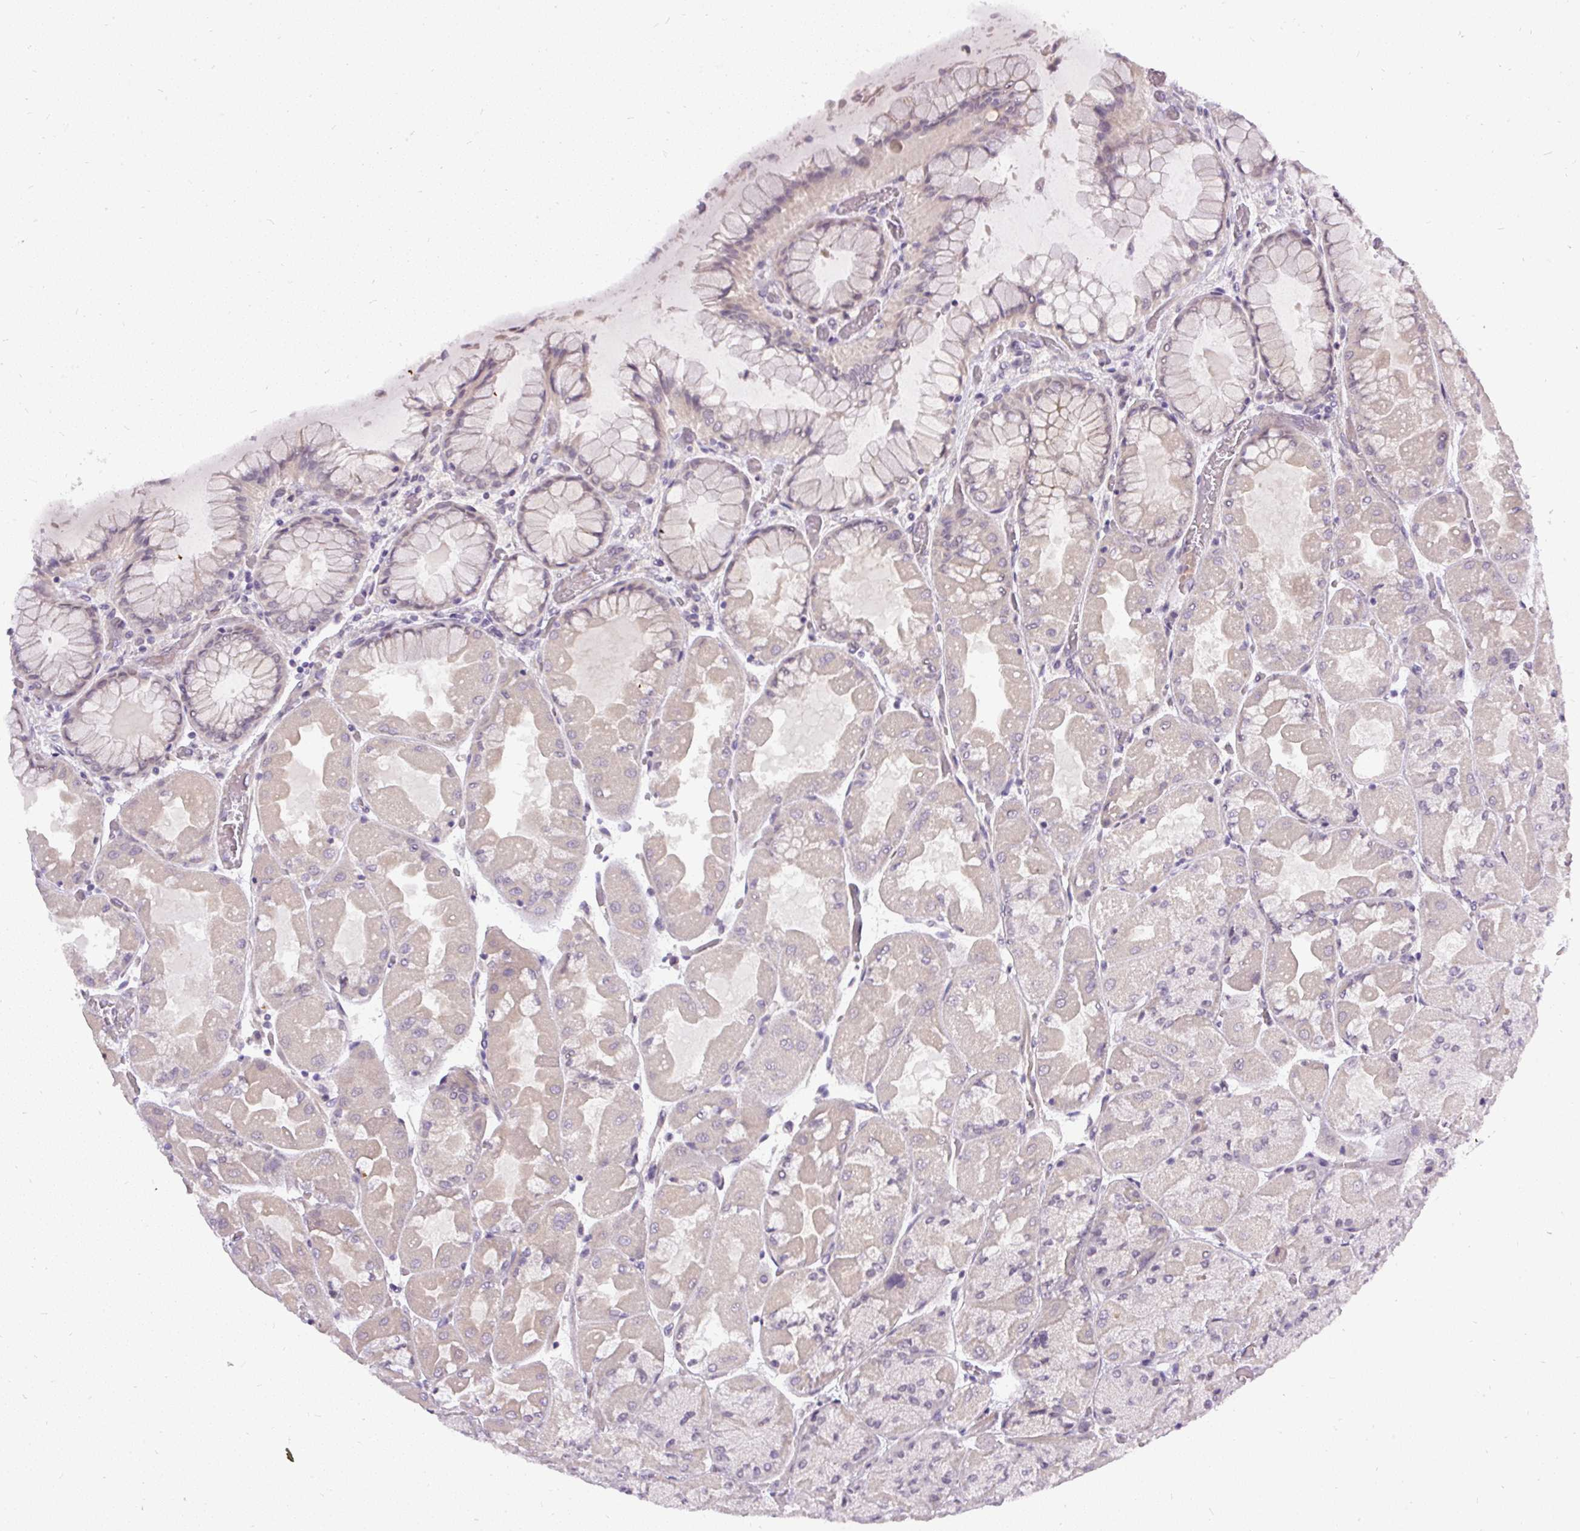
{"staining": {"intensity": "weak", "quantity": "<25%", "location": "cytoplasmic/membranous,nuclear"}, "tissue": "stomach", "cell_type": "Glandular cells", "image_type": "normal", "snomed": [{"axis": "morphology", "description": "Normal tissue, NOS"}, {"axis": "topography", "description": "Stomach"}], "caption": "A micrograph of human stomach is negative for staining in glandular cells. Brightfield microscopy of immunohistochemistry (IHC) stained with DAB (brown) and hematoxylin (blue), captured at high magnification.", "gene": "FAM117B", "patient": {"sex": "female", "age": 61}}